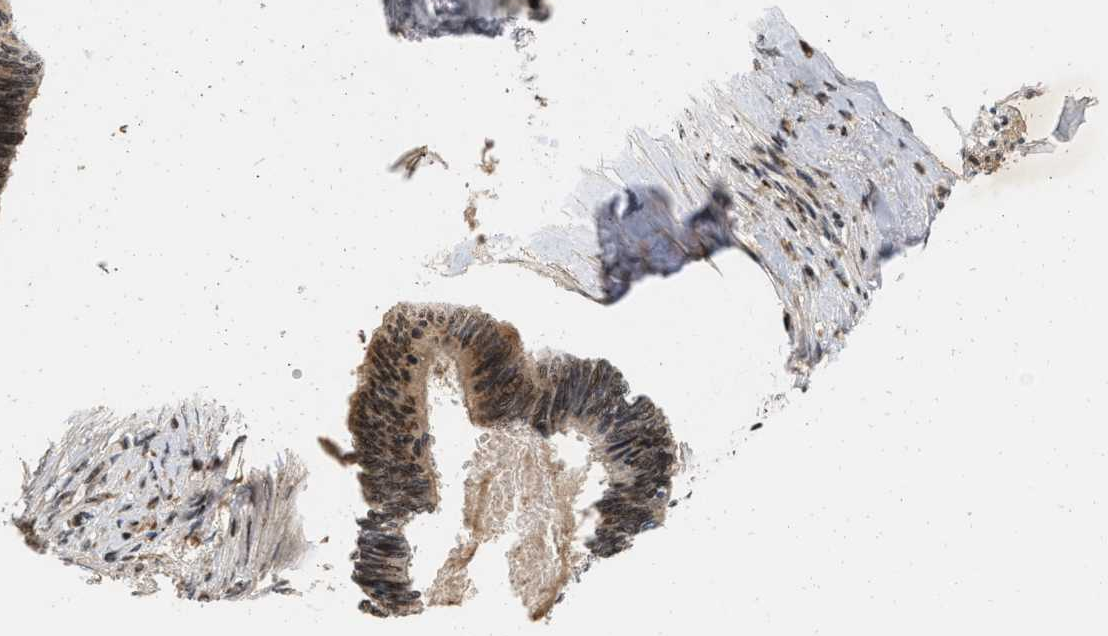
{"staining": {"intensity": "strong", "quantity": ">75%", "location": "nuclear"}, "tissue": "pancreatic cancer", "cell_type": "Tumor cells", "image_type": "cancer", "snomed": [{"axis": "morphology", "description": "Adenocarcinoma, NOS"}, {"axis": "topography", "description": "Pancreas"}], "caption": "There is high levels of strong nuclear expression in tumor cells of pancreatic adenocarcinoma, as demonstrated by immunohistochemical staining (brown color).", "gene": "ANKRD11", "patient": {"sex": "female", "age": 70}}